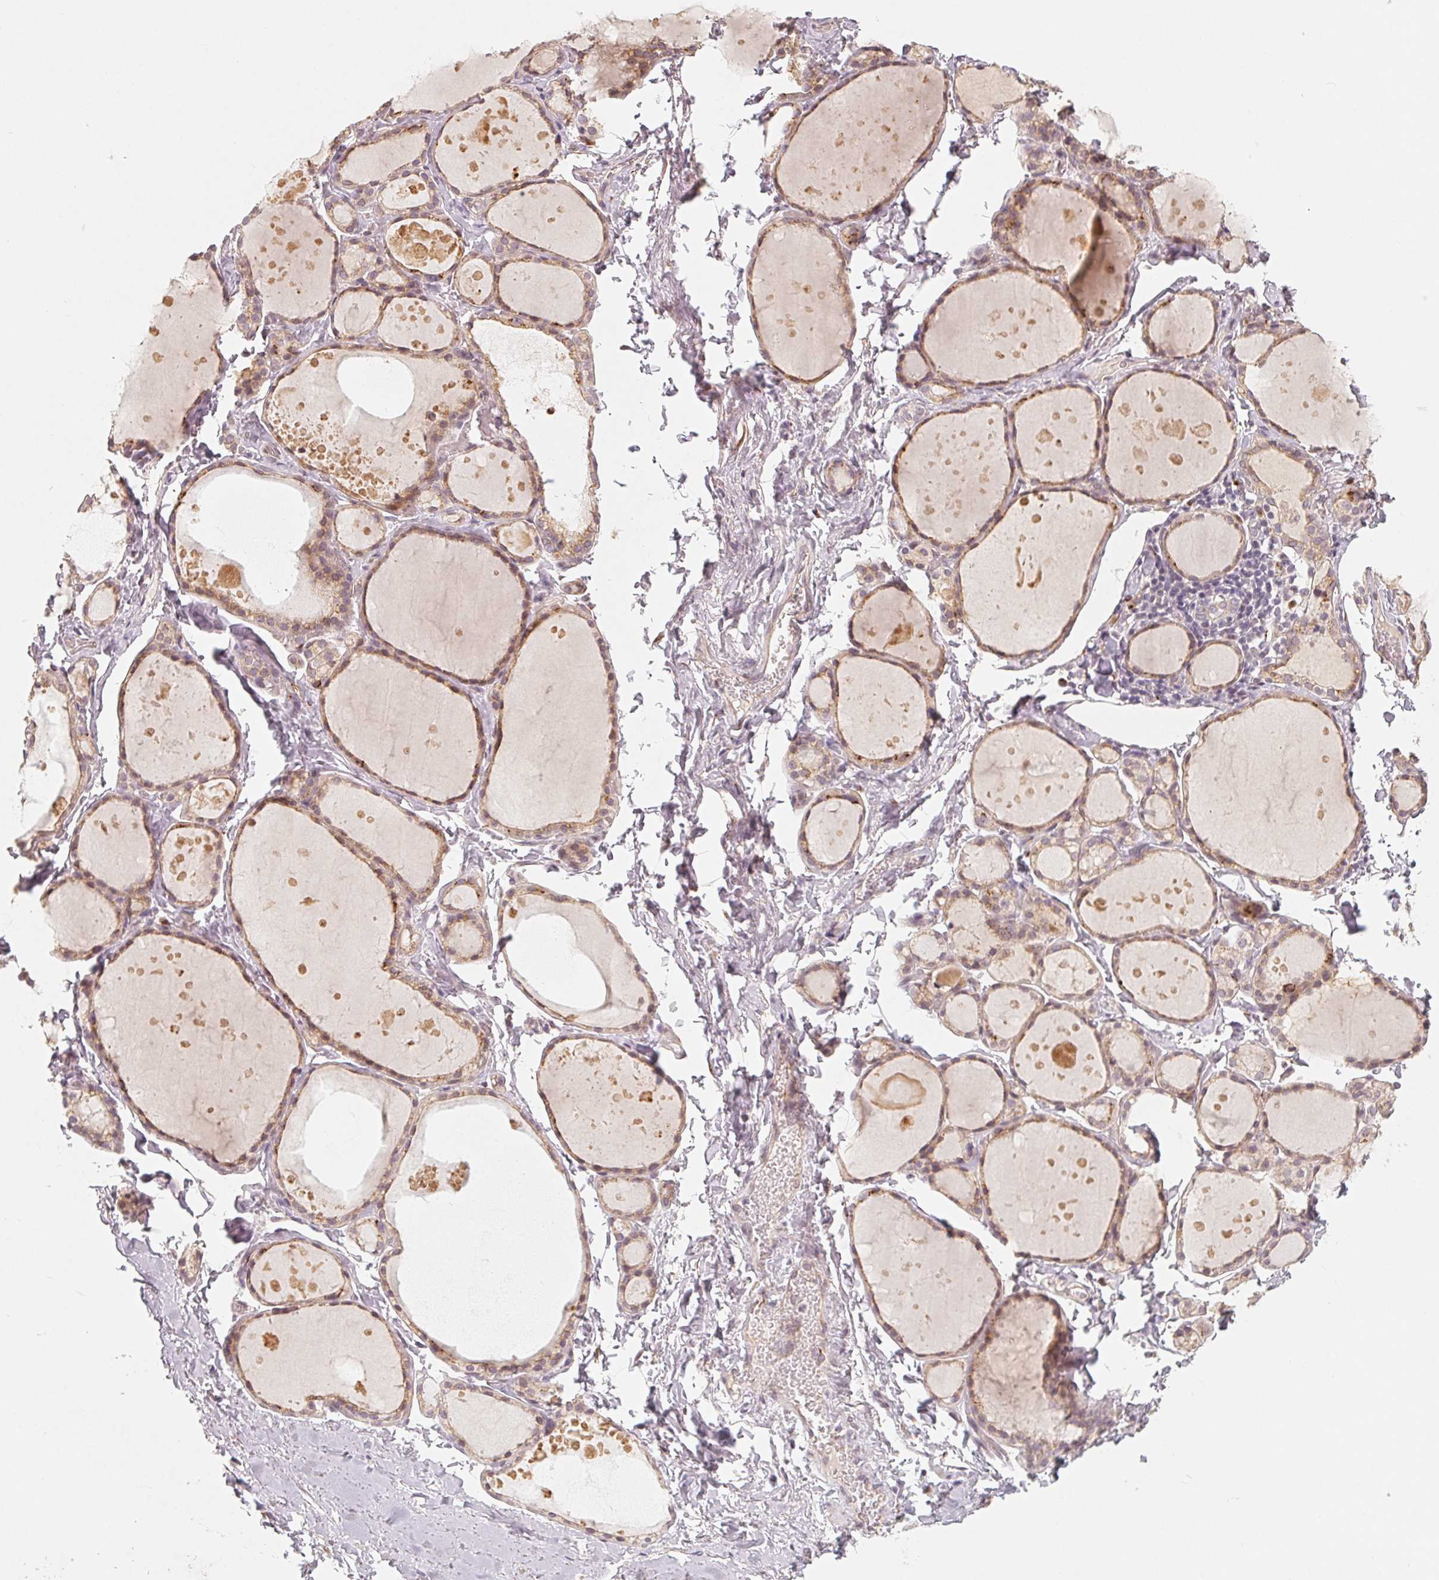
{"staining": {"intensity": "strong", "quantity": ">75%", "location": "cytoplasmic/membranous"}, "tissue": "thyroid gland", "cell_type": "Glandular cells", "image_type": "normal", "snomed": [{"axis": "morphology", "description": "Normal tissue, NOS"}, {"axis": "topography", "description": "Thyroid gland"}], "caption": "Thyroid gland stained with a brown dye demonstrates strong cytoplasmic/membranous positive staining in about >75% of glandular cells.", "gene": "TMSB15B", "patient": {"sex": "male", "age": 68}}